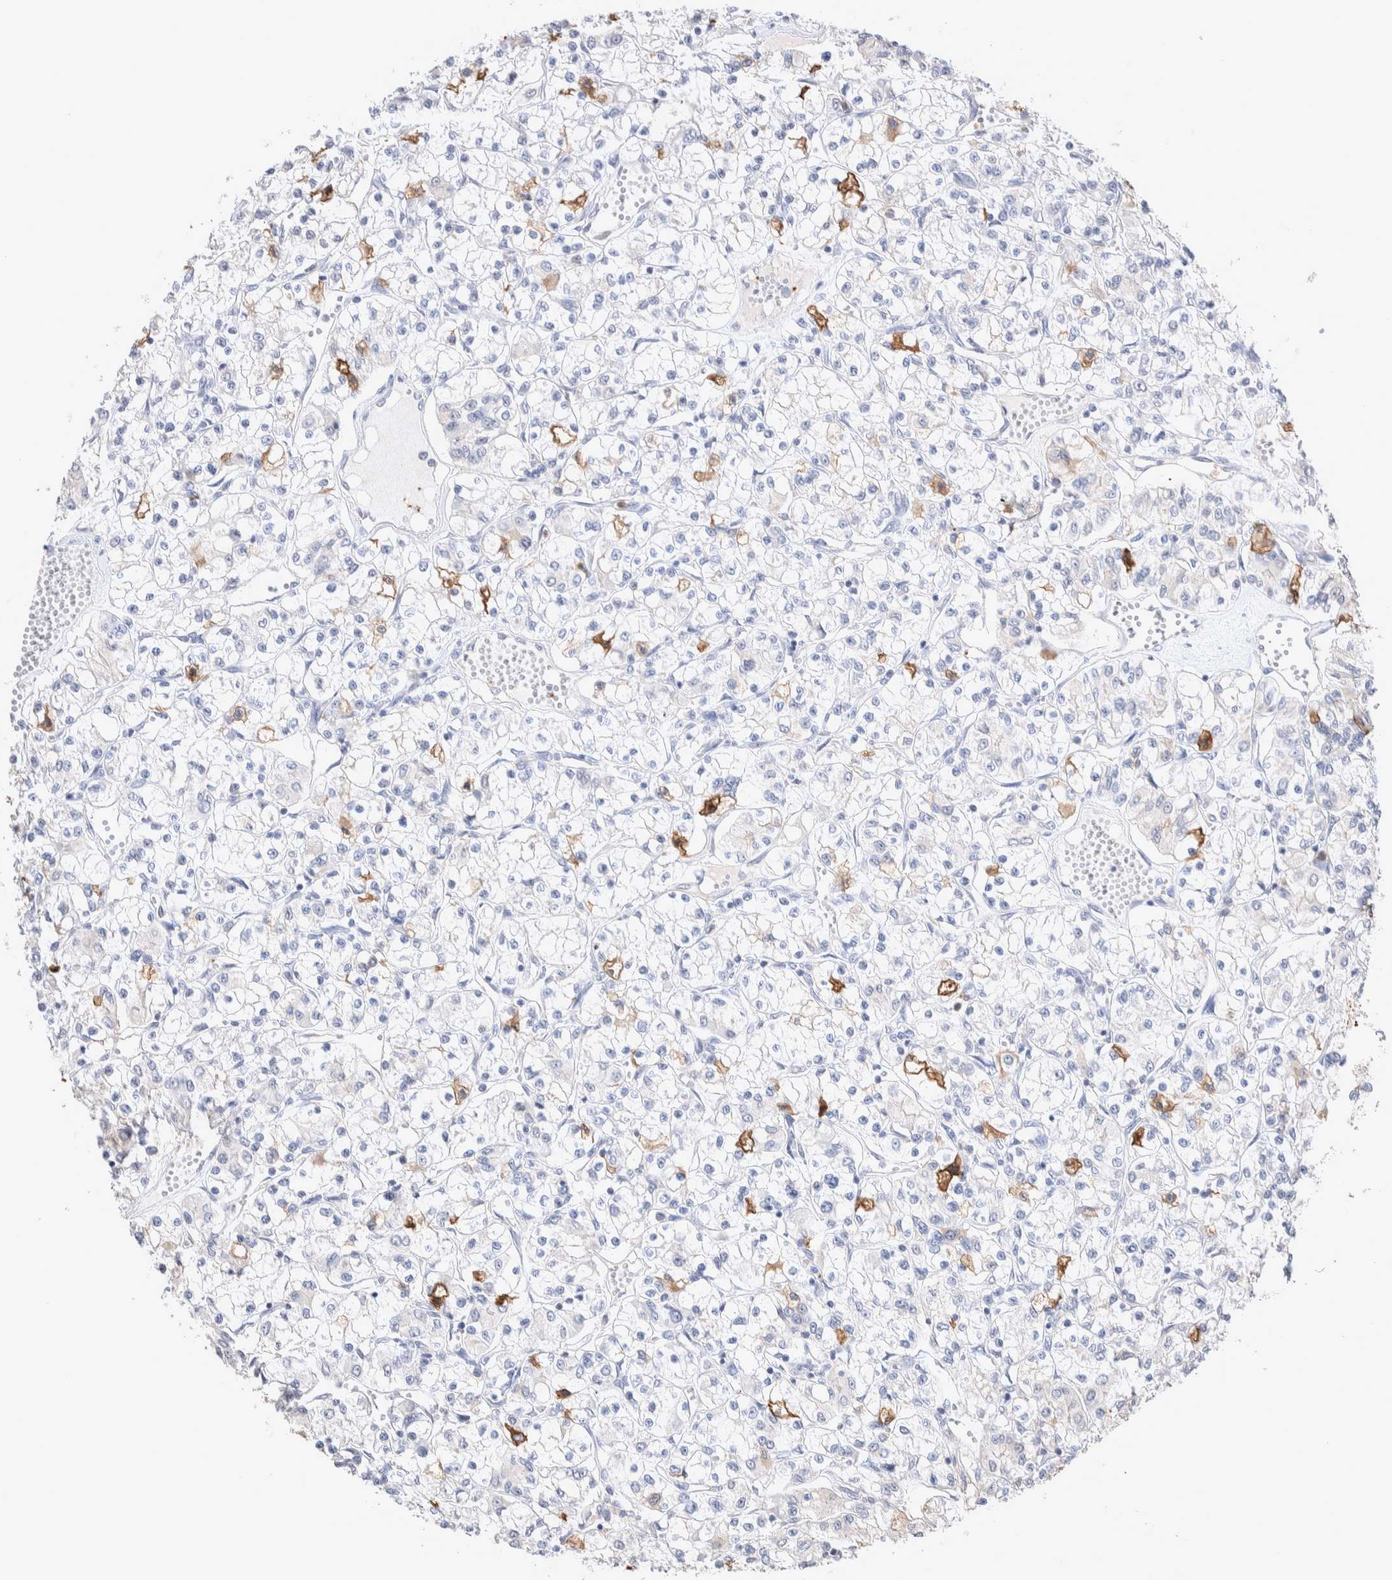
{"staining": {"intensity": "strong", "quantity": "<25%", "location": "cytoplasmic/membranous"}, "tissue": "renal cancer", "cell_type": "Tumor cells", "image_type": "cancer", "snomed": [{"axis": "morphology", "description": "Adenocarcinoma, NOS"}, {"axis": "topography", "description": "Kidney"}], "caption": "Strong cytoplasmic/membranous positivity is identified in approximately <25% of tumor cells in adenocarcinoma (renal). Nuclei are stained in blue.", "gene": "FFAR2", "patient": {"sex": "female", "age": 59}}